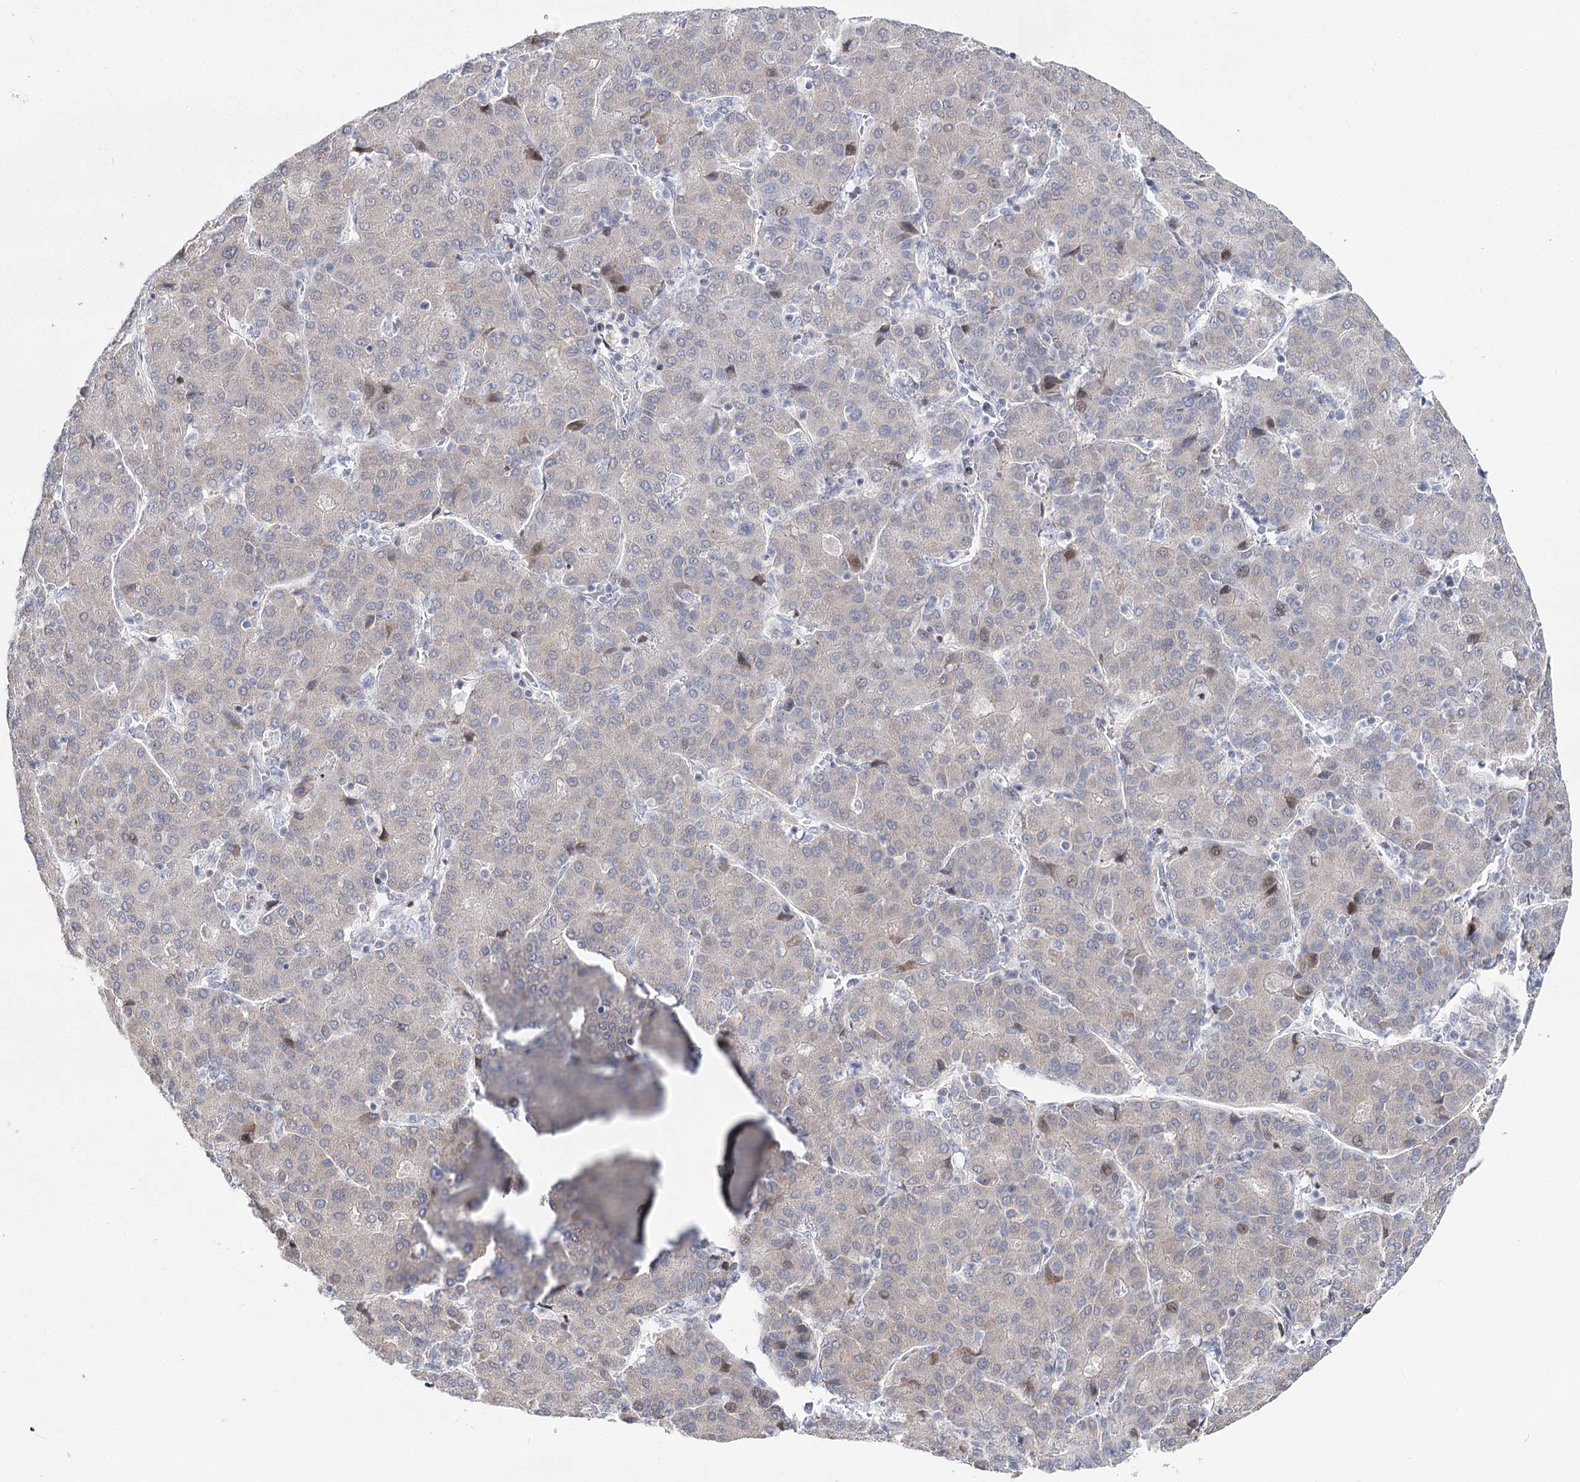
{"staining": {"intensity": "negative", "quantity": "none", "location": "none"}, "tissue": "liver cancer", "cell_type": "Tumor cells", "image_type": "cancer", "snomed": [{"axis": "morphology", "description": "Carcinoma, Hepatocellular, NOS"}, {"axis": "topography", "description": "Liver"}], "caption": "This is an IHC photomicrograph of liver hepatocellular carcinoma. There is no staining in tumor cells.", "gene": "PTGR1", "patient": {"sex": "male", "age": 65}}